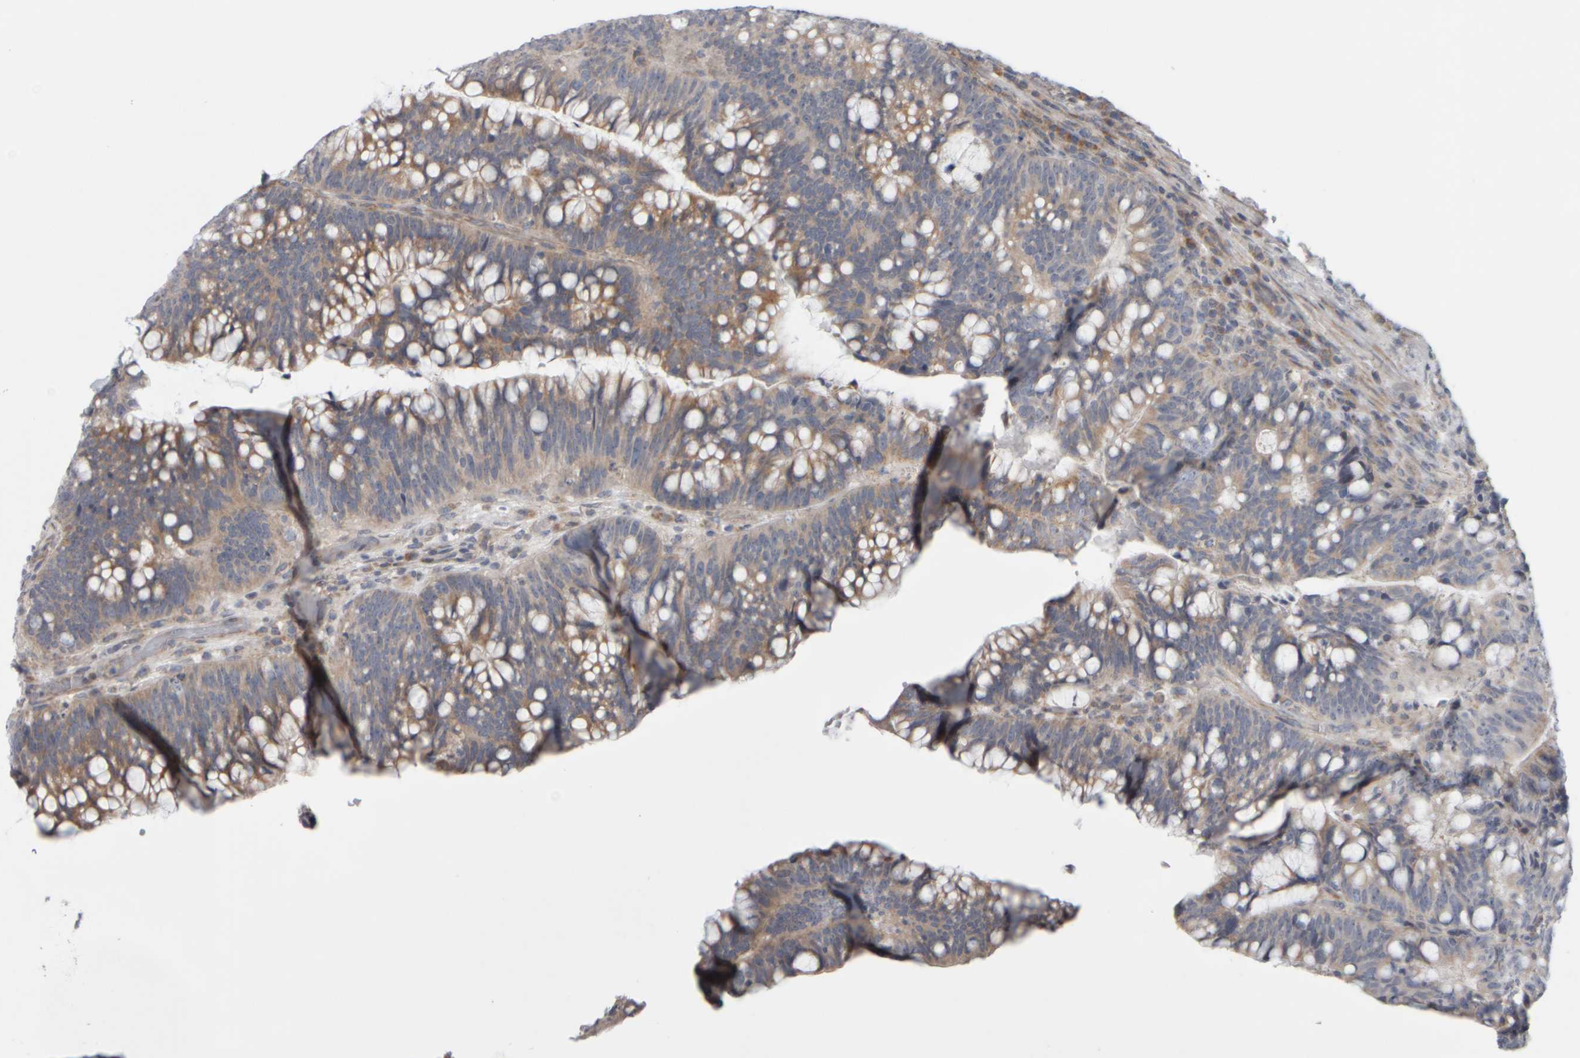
{"staining": {"intensity": "weak", "quantity": ">75%", "location": "cytoplasmic/membranous"}, "tissue": "colorectal cancer", "cell_type": "Tumor cells", "image_type": "cancer", "snomed": [{"axis": "morphology", "description": "Adenocarcinoma, NOS"}, {"axis": "topography", "description": "Colon"}], "caption": "A micrograph of adenocarcinoma (colorectal) stained for a protein reveals weak cytoplasmic/membranous brown staining in tumor cells. The staining was performed using DAB, with brown indicating positive protein expression. Nuclei are stained blue with hematoxylin.", "gene": "SCO1", "patient": {"sex": "female", "age": 66}}